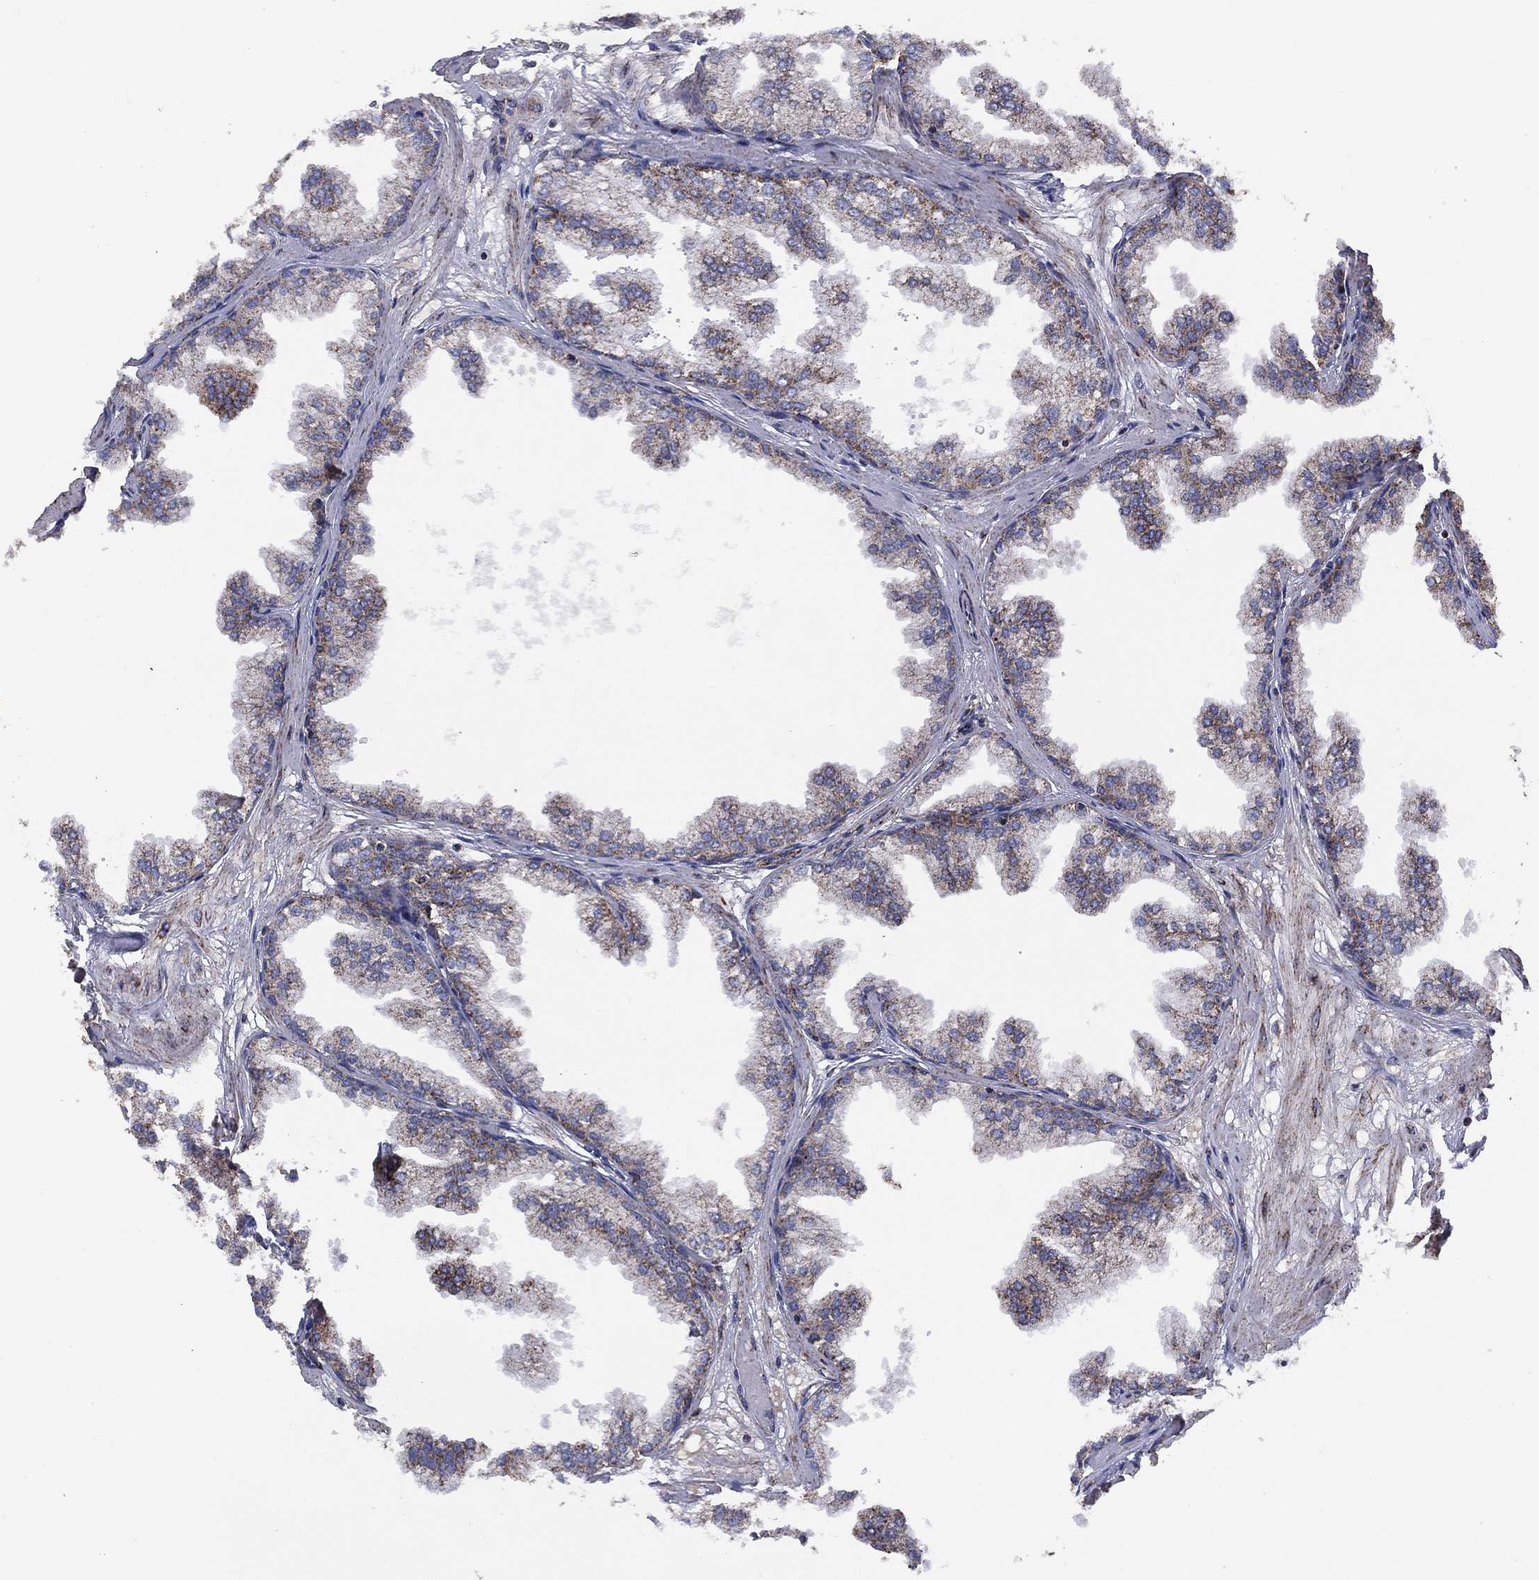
{"staining": {"intensity": "moderate", "quantity": "25%-75%", "location": "cytoplasmic/membranous"}, "tissue": "prostate", "cell_type": "Glandular cells", "image_type": "normal", "snomed": [{"axis": "morphology", "description": "Normal tissue, NOS"}, {"axis": "topography", "description": "Prostate"}], "caption": "Human prostate stained with a brown dye demonstrates moderate cytoplasmic/membranous positive positivity in about 25%-75% of glandular cells.", "gene": "PPP2R5A", "patient": {"sex": "male", "age": 37}}